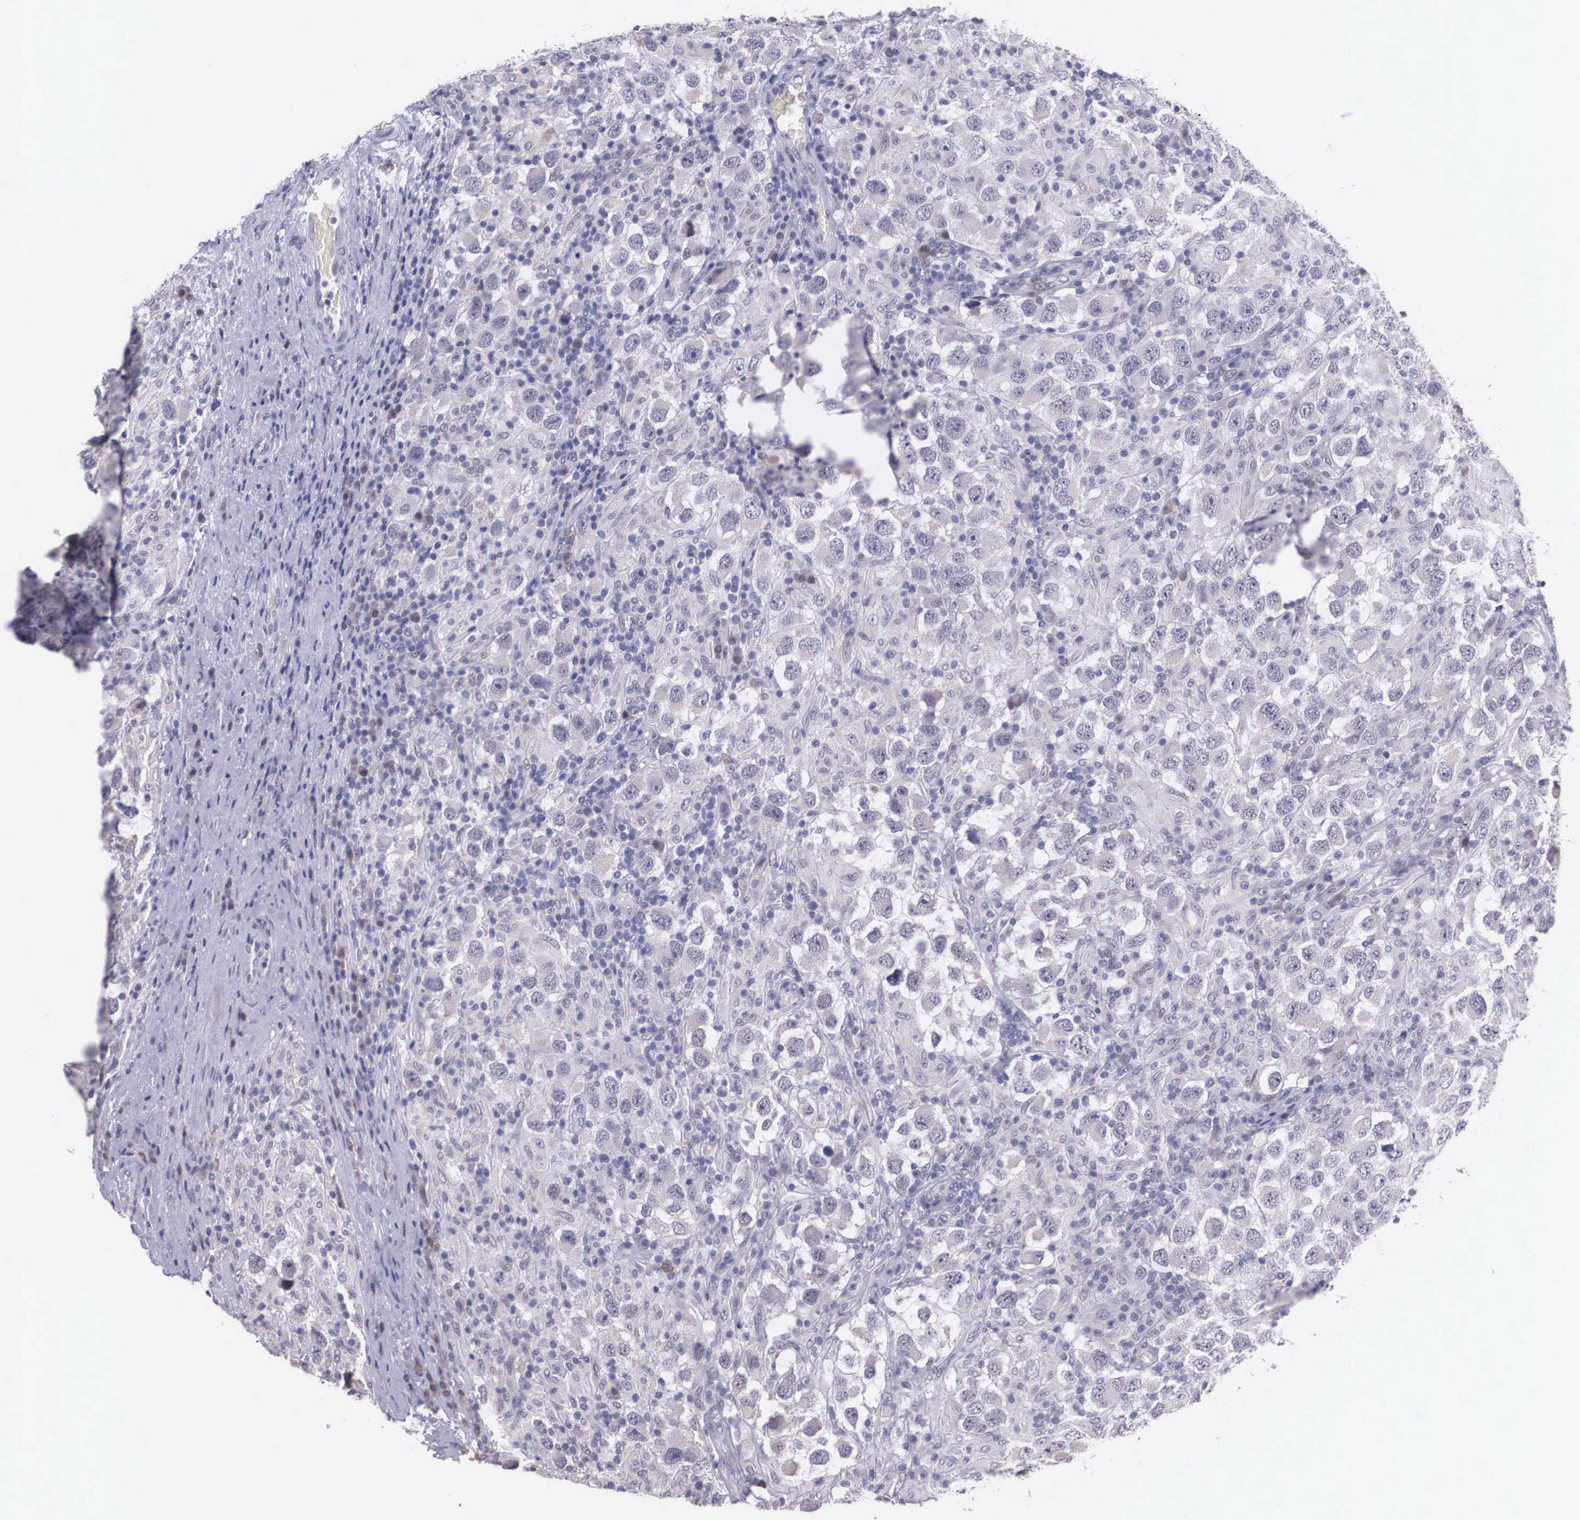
{"staining": {"intensity": "negative", "quantity": "none", "location": "none"}, "tissue": "testis cancer", "cell_type": "Tumor cells", "image_type": "cancer", "snomed": [{"axis": "morphology", "description": "Carcinoma, Embryonal, NOS"}, {"axis": "topography", "description": "Testis"}], "caption": "The micrograph exhibits no significant expression in tumor cells of testis embryonal carcinoma.", "gene": "SLC25A21", "patient": {"sex": "male", "age": 21}}